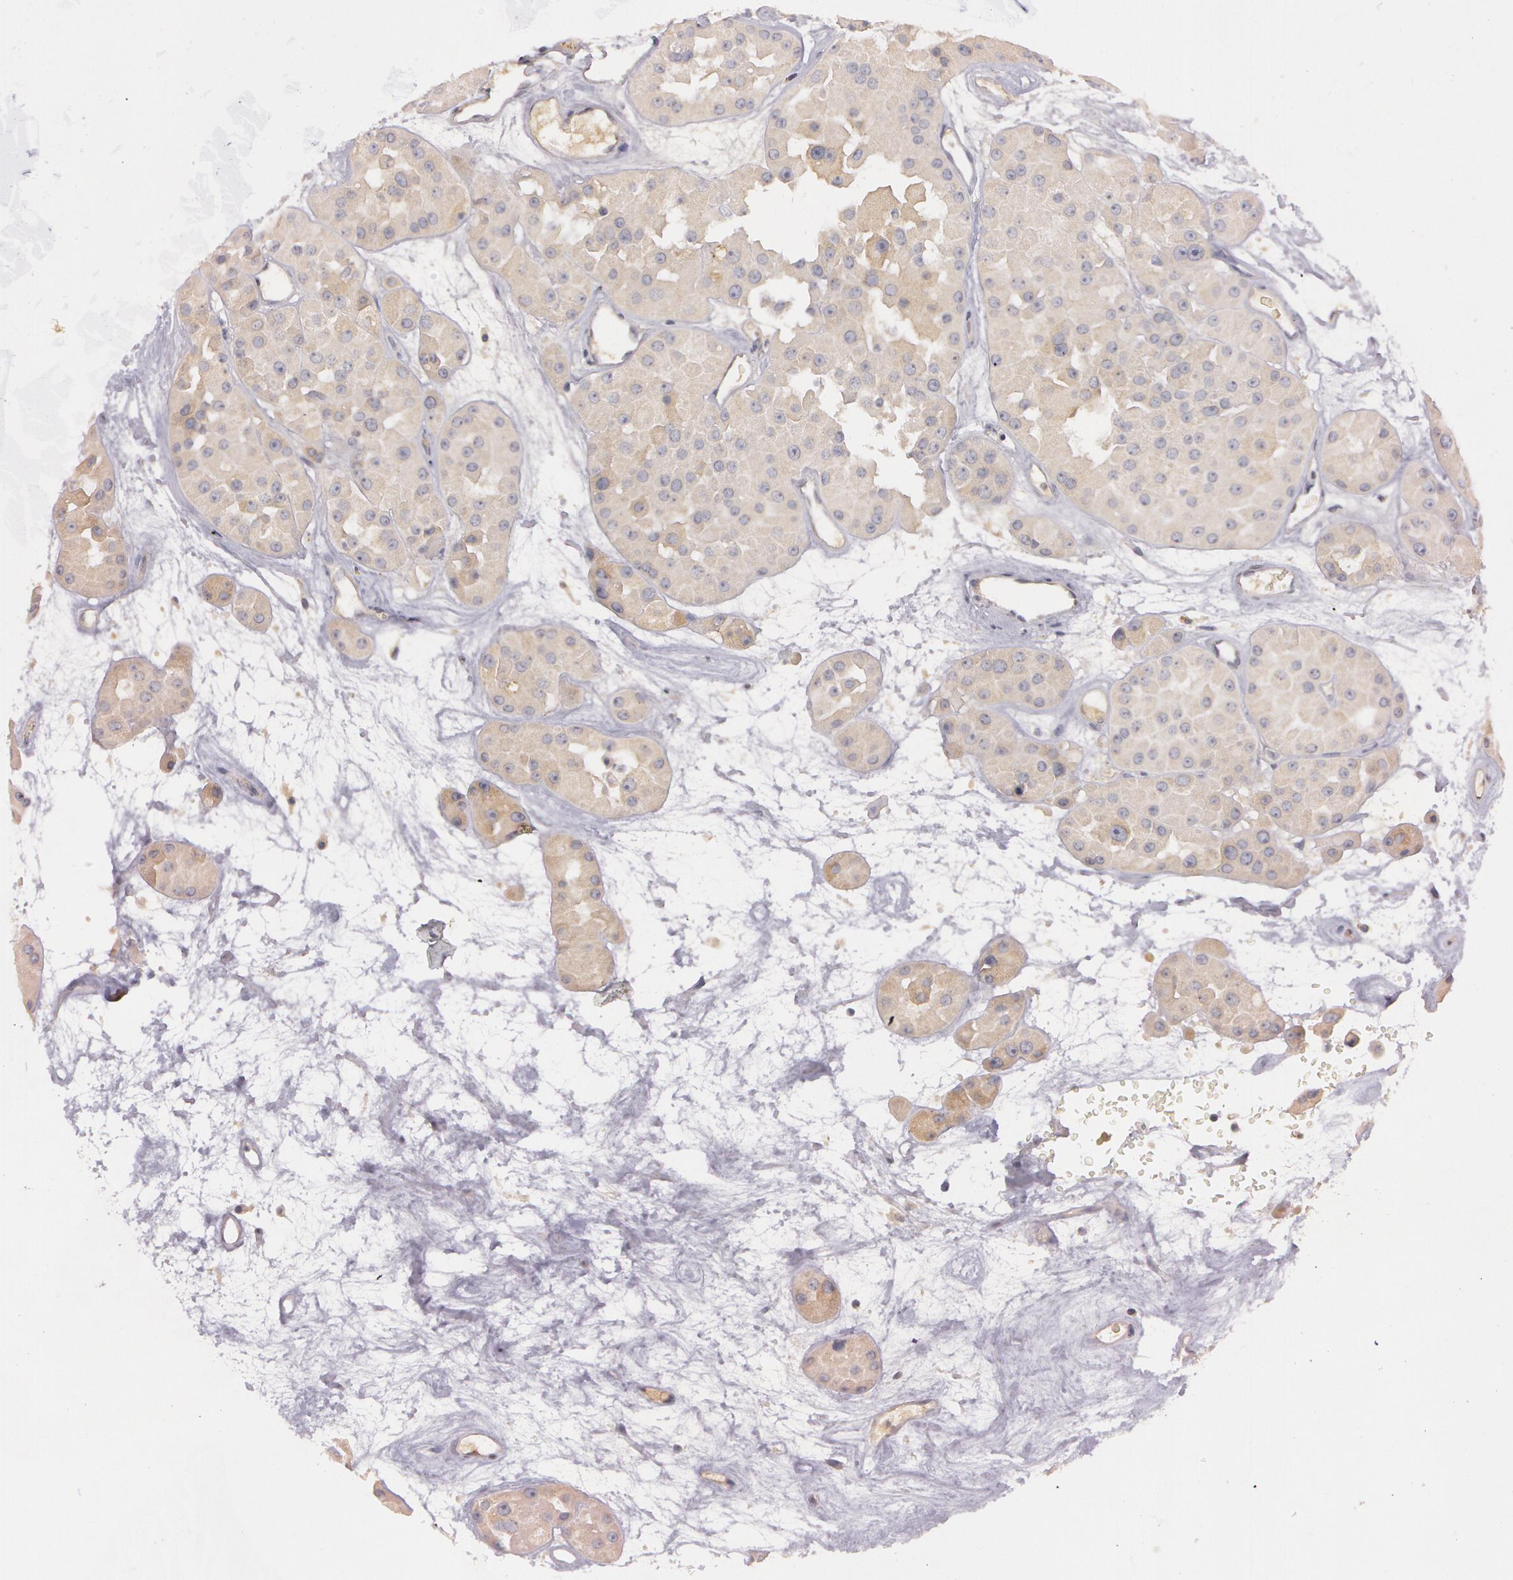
{"staining": {"intensity": "weak", "quantity": ">75%", "location": "cytoplasmic/membranous"}, "tissue": "renal cancer", "cell_type": "Tumor cells", "image_type": "cancer", "snomed": [{"axis": "morphology", "description": "Adenocarcinoma, uncertain malignant potential"}, {"axis": "topography", "description": "Kidney"}], "caption": "Human adenocarcinoma,  uncertain malignant potential (renal) stained with a brown dye shows weak cytoplasmic/membranous positive staining in about >75% of tumor cells.", "gene": "MXRA5", "patient": {"sex": "male", "age": 63}}